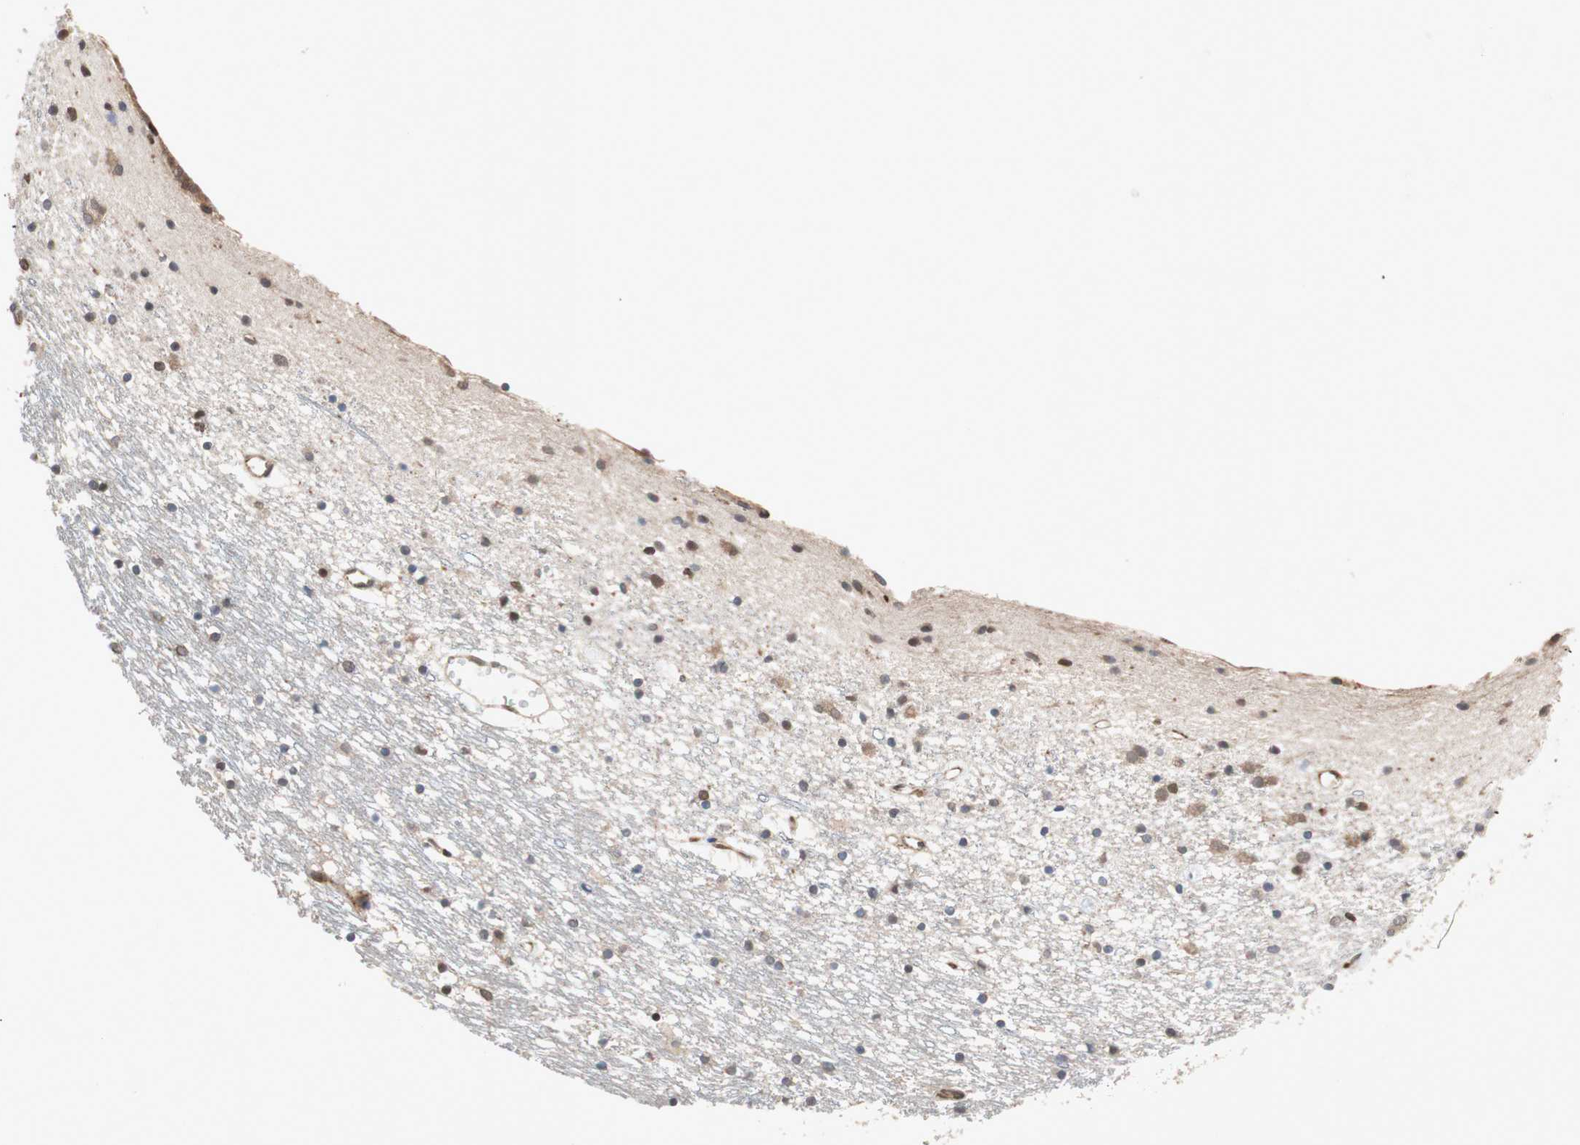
{"staining": {"intensity": "moderate", "quantity": "<25%", "location": "cytoplasmic/membranous,nuclear"}, "tissue": "caudate", "cell_type": "Glial cells", "image_type": "normal", "snomed": [{"axis": "morphology", "description": "Normal tissue, NOS"}, {"axis": "topography", "description": "Lateral ventricle wall"}], "caption": "IHC (DAB (3,3'-diaminobenzidine)) staining of benign human caudate shows moderate cytoplasmic/membranous,nuclear protein positivity in about <25% of glial cells.", "gene": "AUP1", "patient": {"sex": "male", "age": 45}}